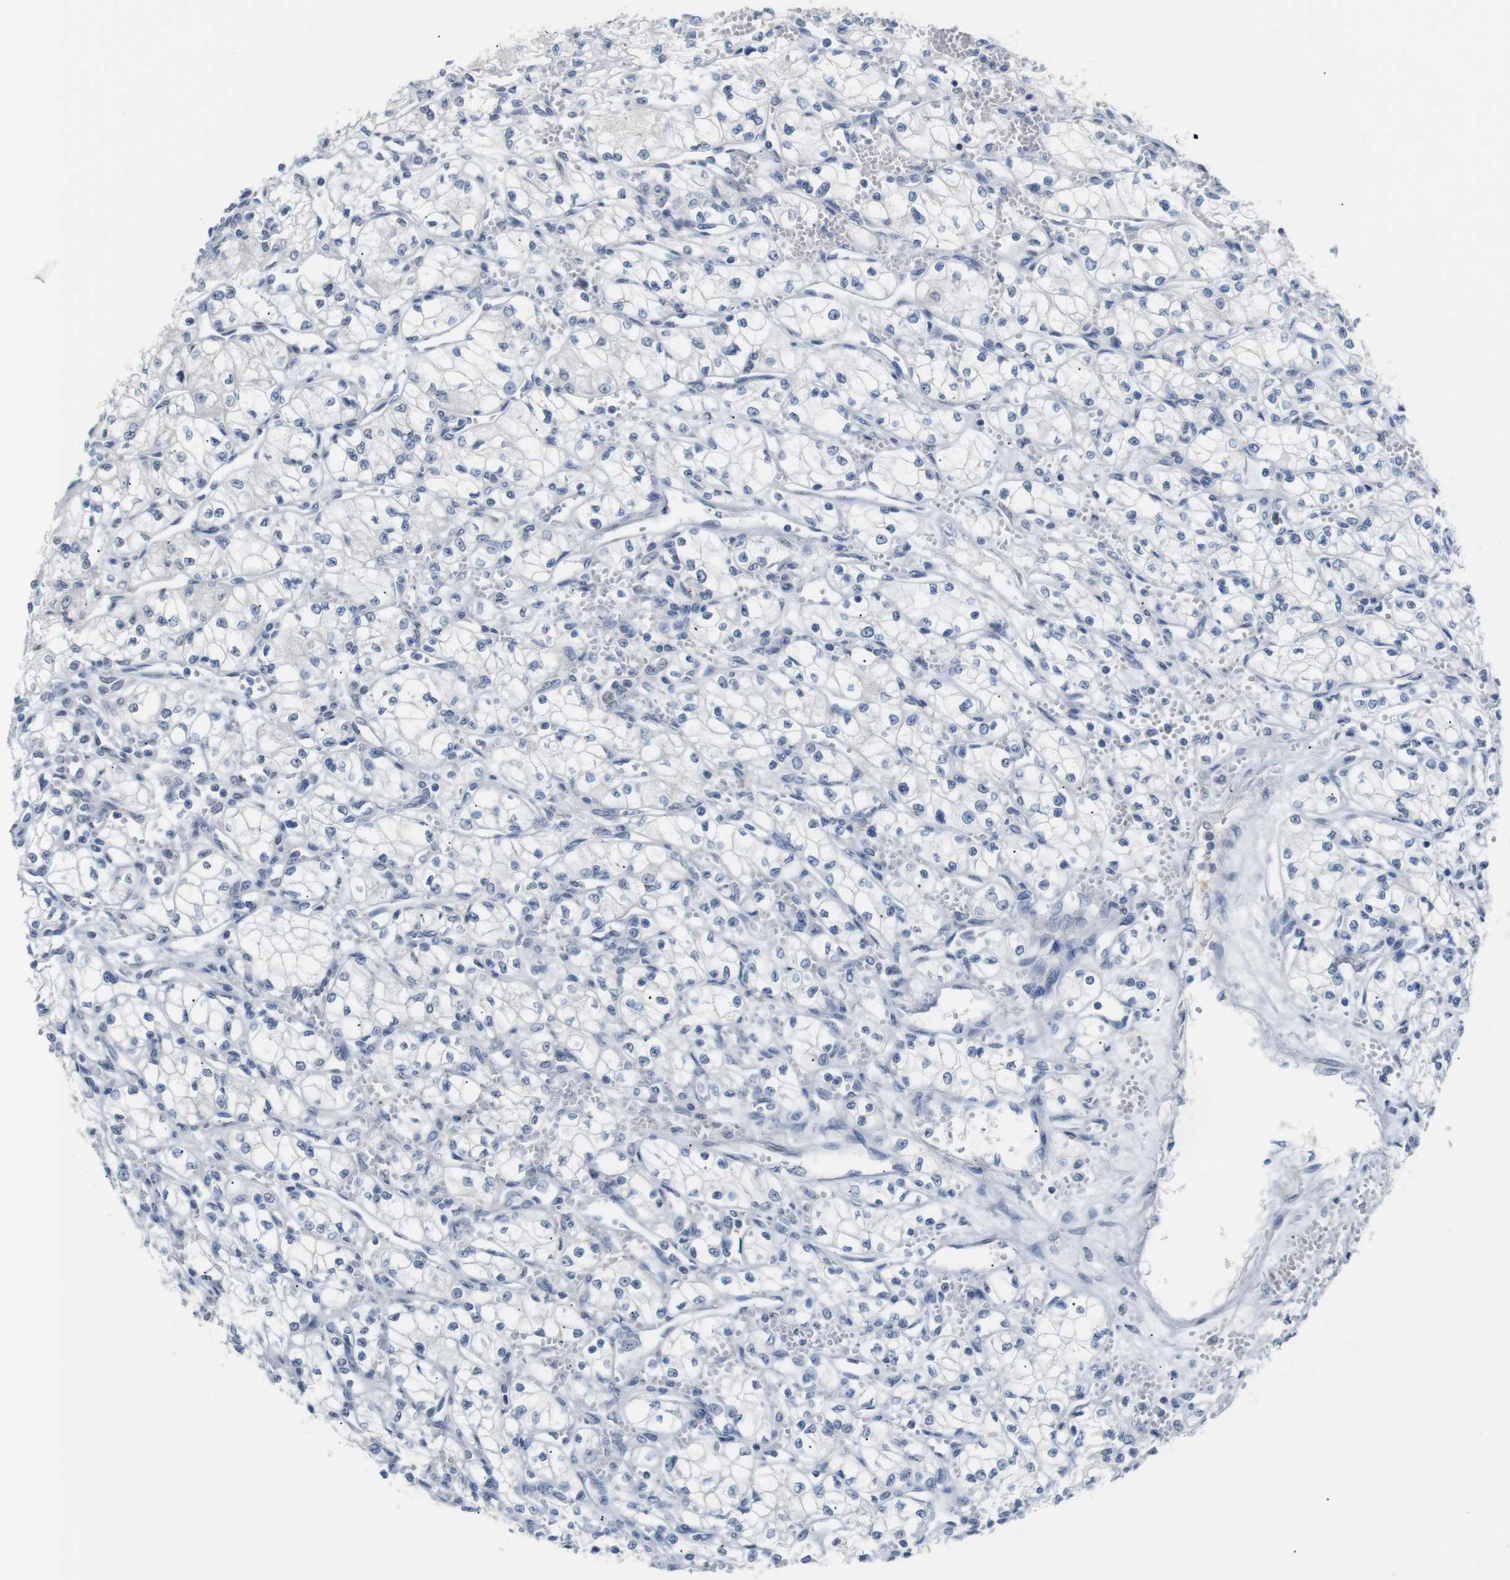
{"staining": {"intensity": "negative", "quantity": "none", "location": "none"}, "tissue": "renal cancer", "cell_type": "Tumor cells", "image_type": "cancer", "snomed": [{"axis": "morphology", "description": "Normal tissue, NOS"}, {"axis": "morphology", "description": "Adenocarcinoma, NOS"}, {"axis": "topography", "description": "Kidney"}], "caption": "Renal adenocarcinoma stained for a protein using IHC displays no positivity tumor cells.", "gene": "CHRM5", "patient": {"sex": "male", "age": 59}}